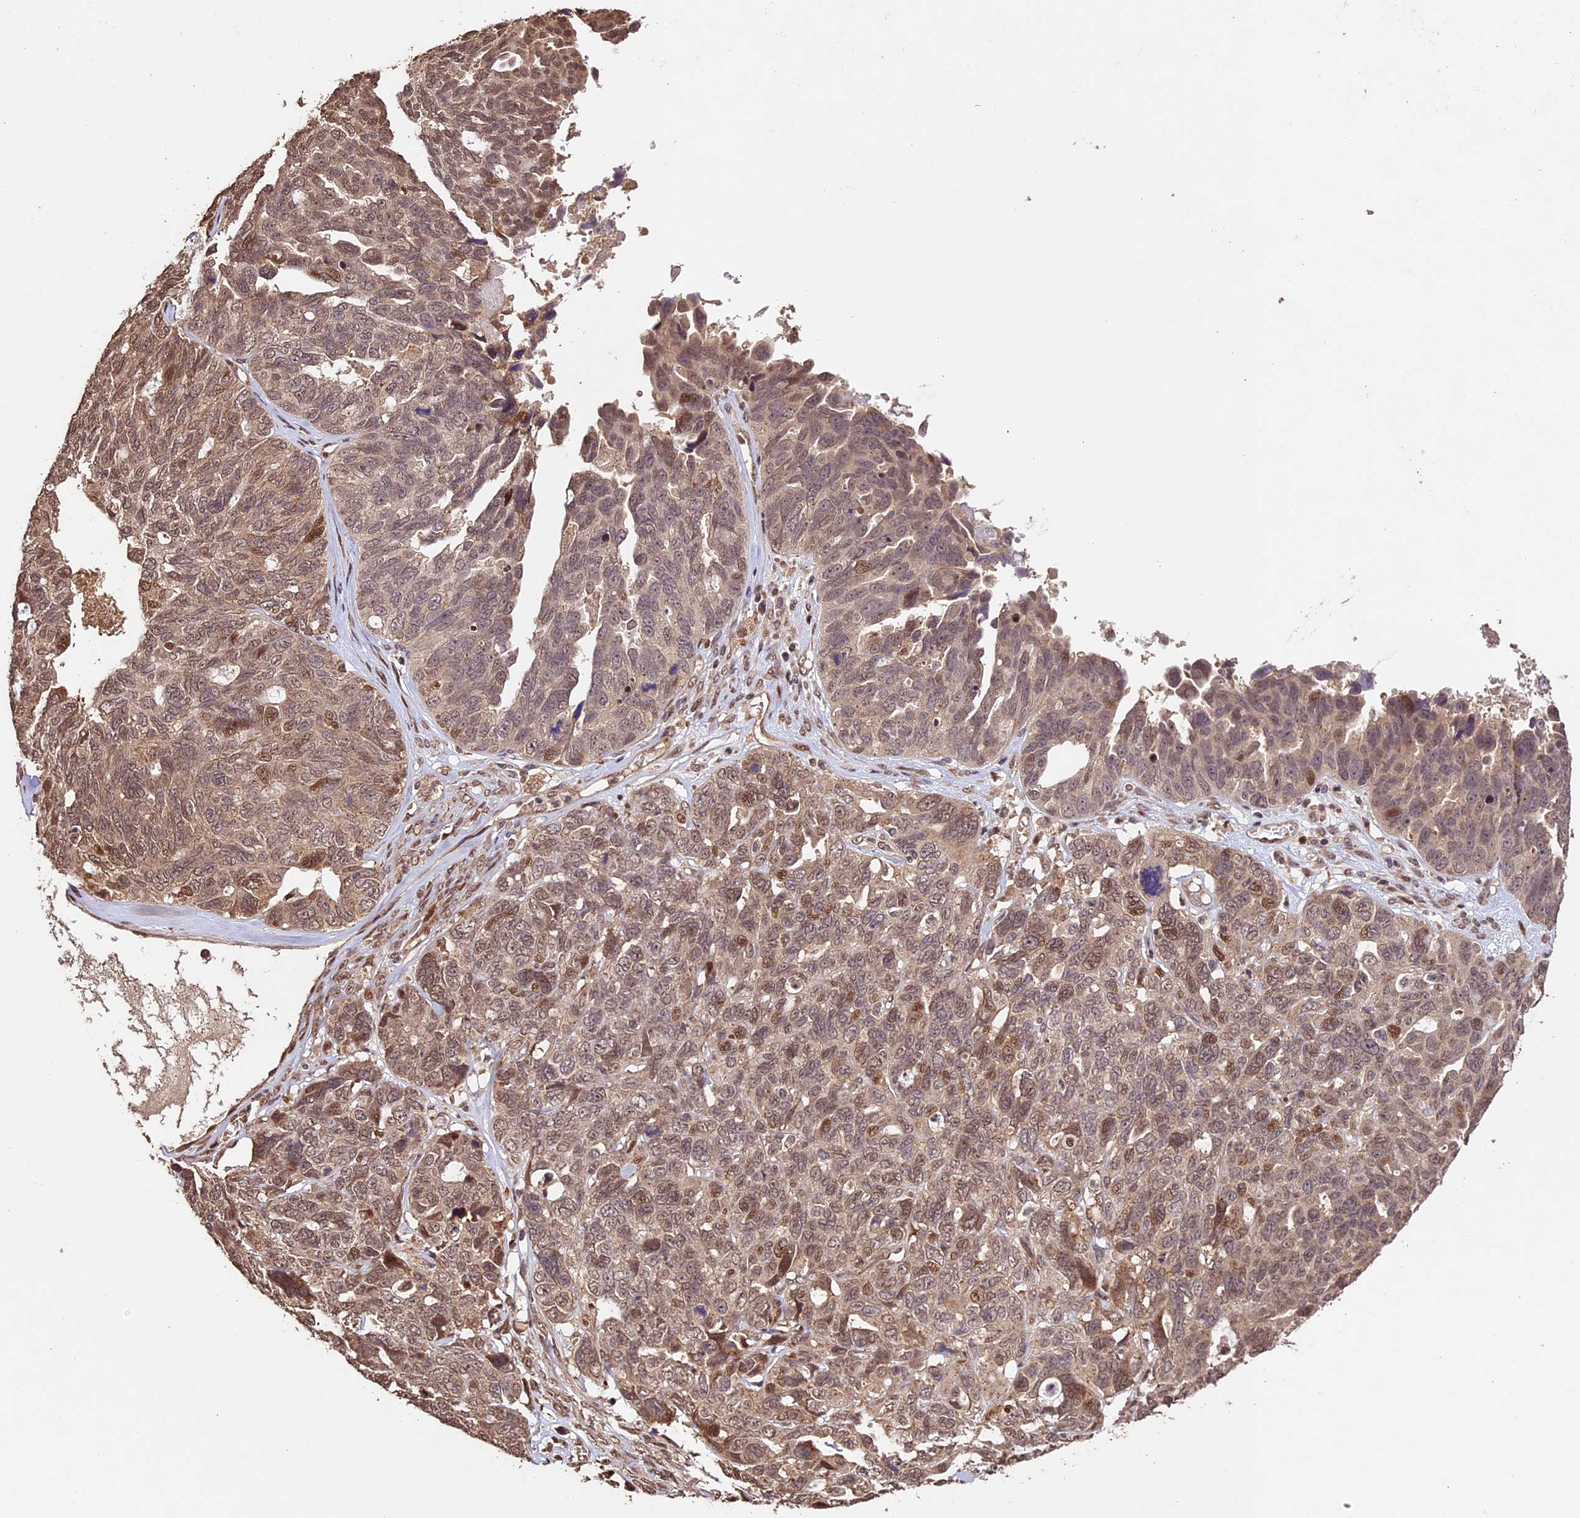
{"staining": {"intensity": "moderate", "quantity": ">75%", "location": "cytoplasmic/membranous,nuclear"}, "tissue": "ovarian cancer", "cell_type": "Tumor cells", "image_type": "cancer", "snomed": [{"axis": "morphology", "description": "Cystadenocarcinoma, serous, NOS"}, {"axis": "topography", "description": "Ovary"}], "caption": "Immunohistochemistry staining of ovarian cancer, which reveals medium levels of moderate cytoplasmic/membranous and nuclear expression in about >75% of tumor cells indicating moderate cytoplasmic/membranous and nuclear protein staining. The staining was performed using DAB (brown) for protein detection and nuclei were counterstained in hematoxylin (blue).", "gene": "CDKN2AIP", "patient": {"sex": "female", "age": 79}}